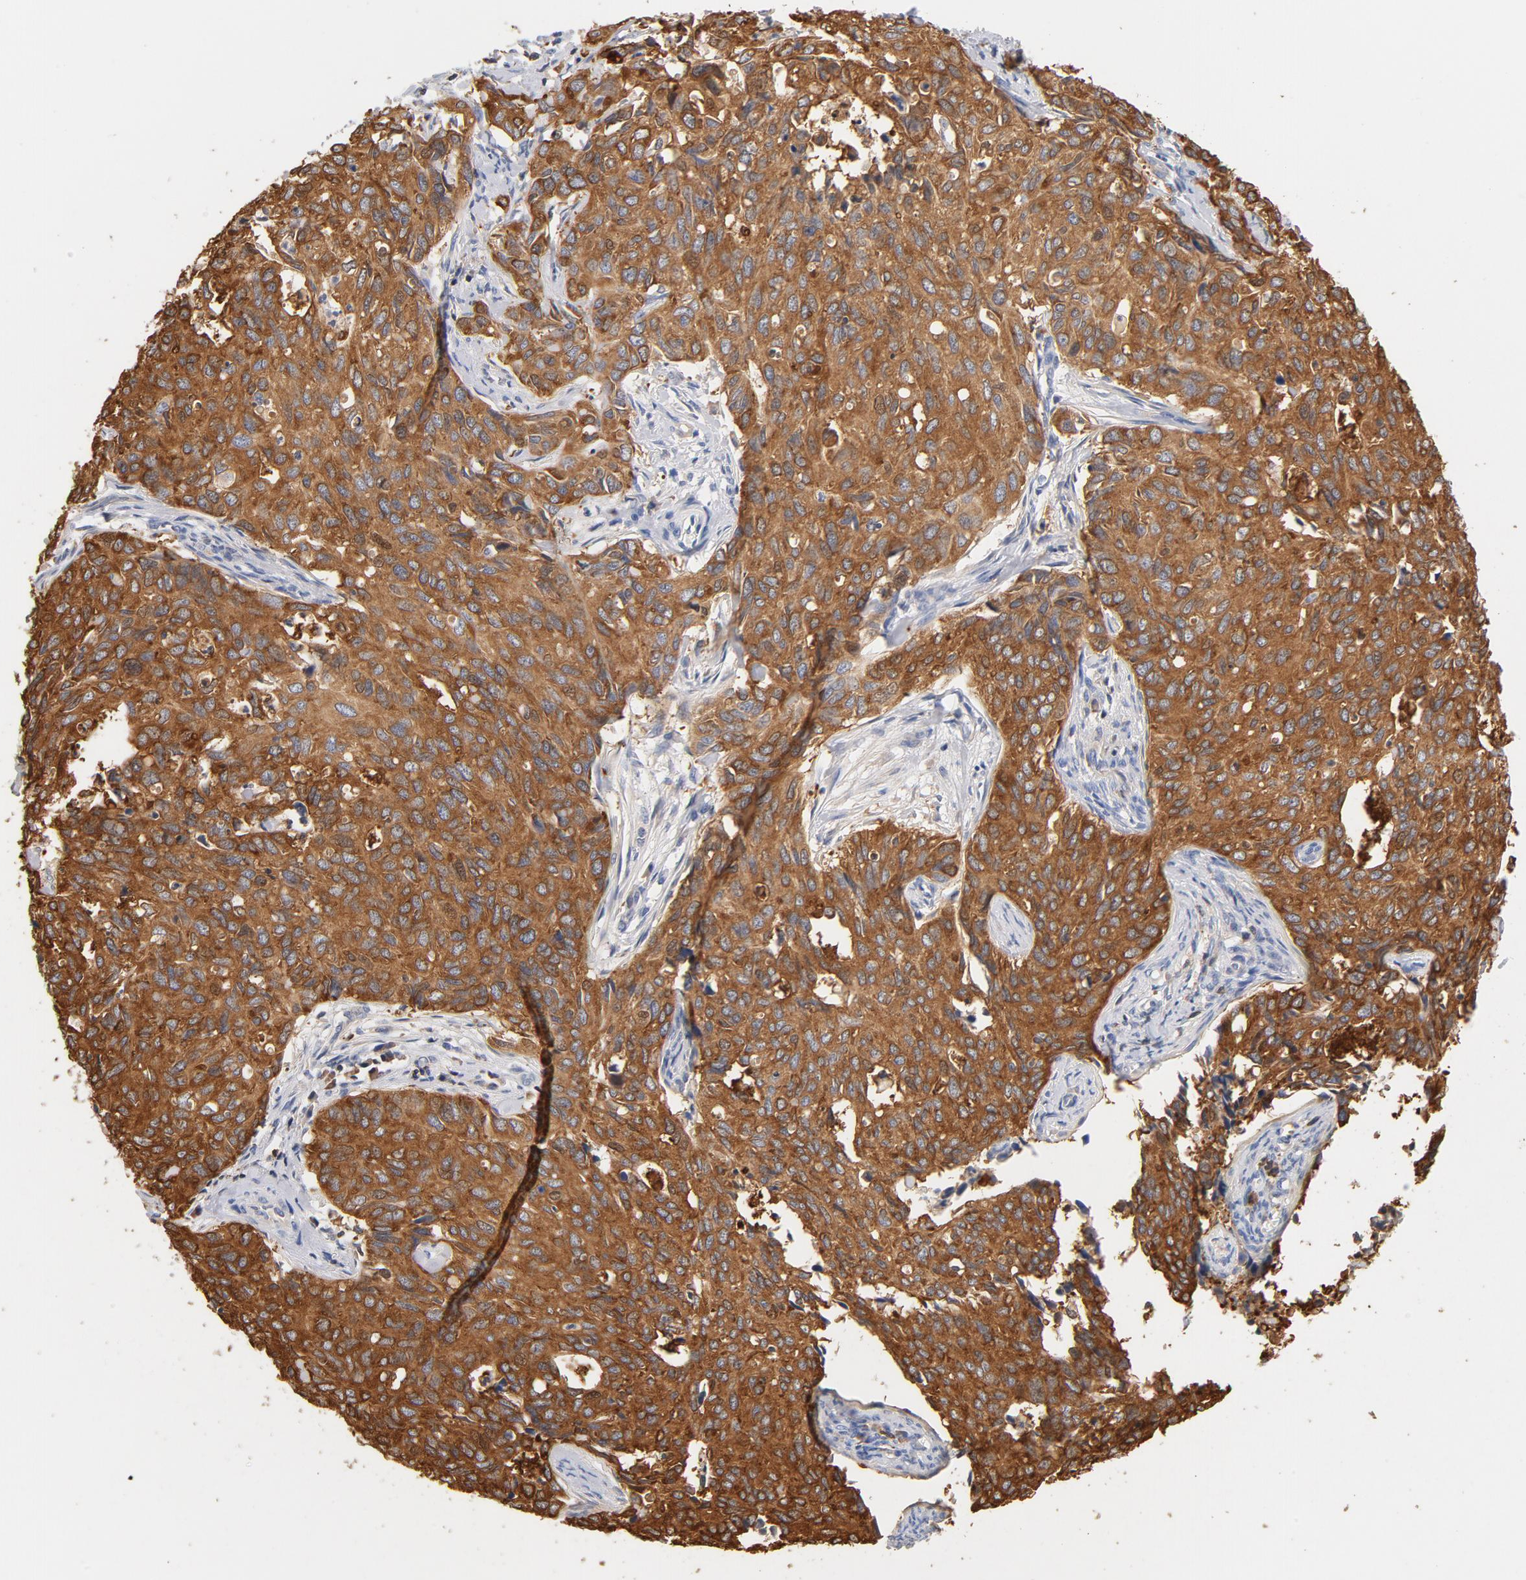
{"staining": {"intensity": "strong", "quantity": ">75%", "location": "cytoplasmic/membranous"}, "tissue": "cervical cancer", "cell_type": "Tumor cells", "image_type": "cancer", "snomed": [{"axis": "morphology", "description": "Squamous cell carcinoma, NOS"}, {"axis": "topography", "description": "Cervix"}], "caption": "Immunohistochemical staining of human cervical cancer (squamous cell carcinoma) displays strong cytoplasmic/membranous protein expression in about >75% of tumor cells. The protein of interest is stained brown, and the nuclei are stained in blue (DAB IHC with brightfield microscopy, high magnification).", "gene": "EZR", "patient": {"sex": "female", "age": 45}}